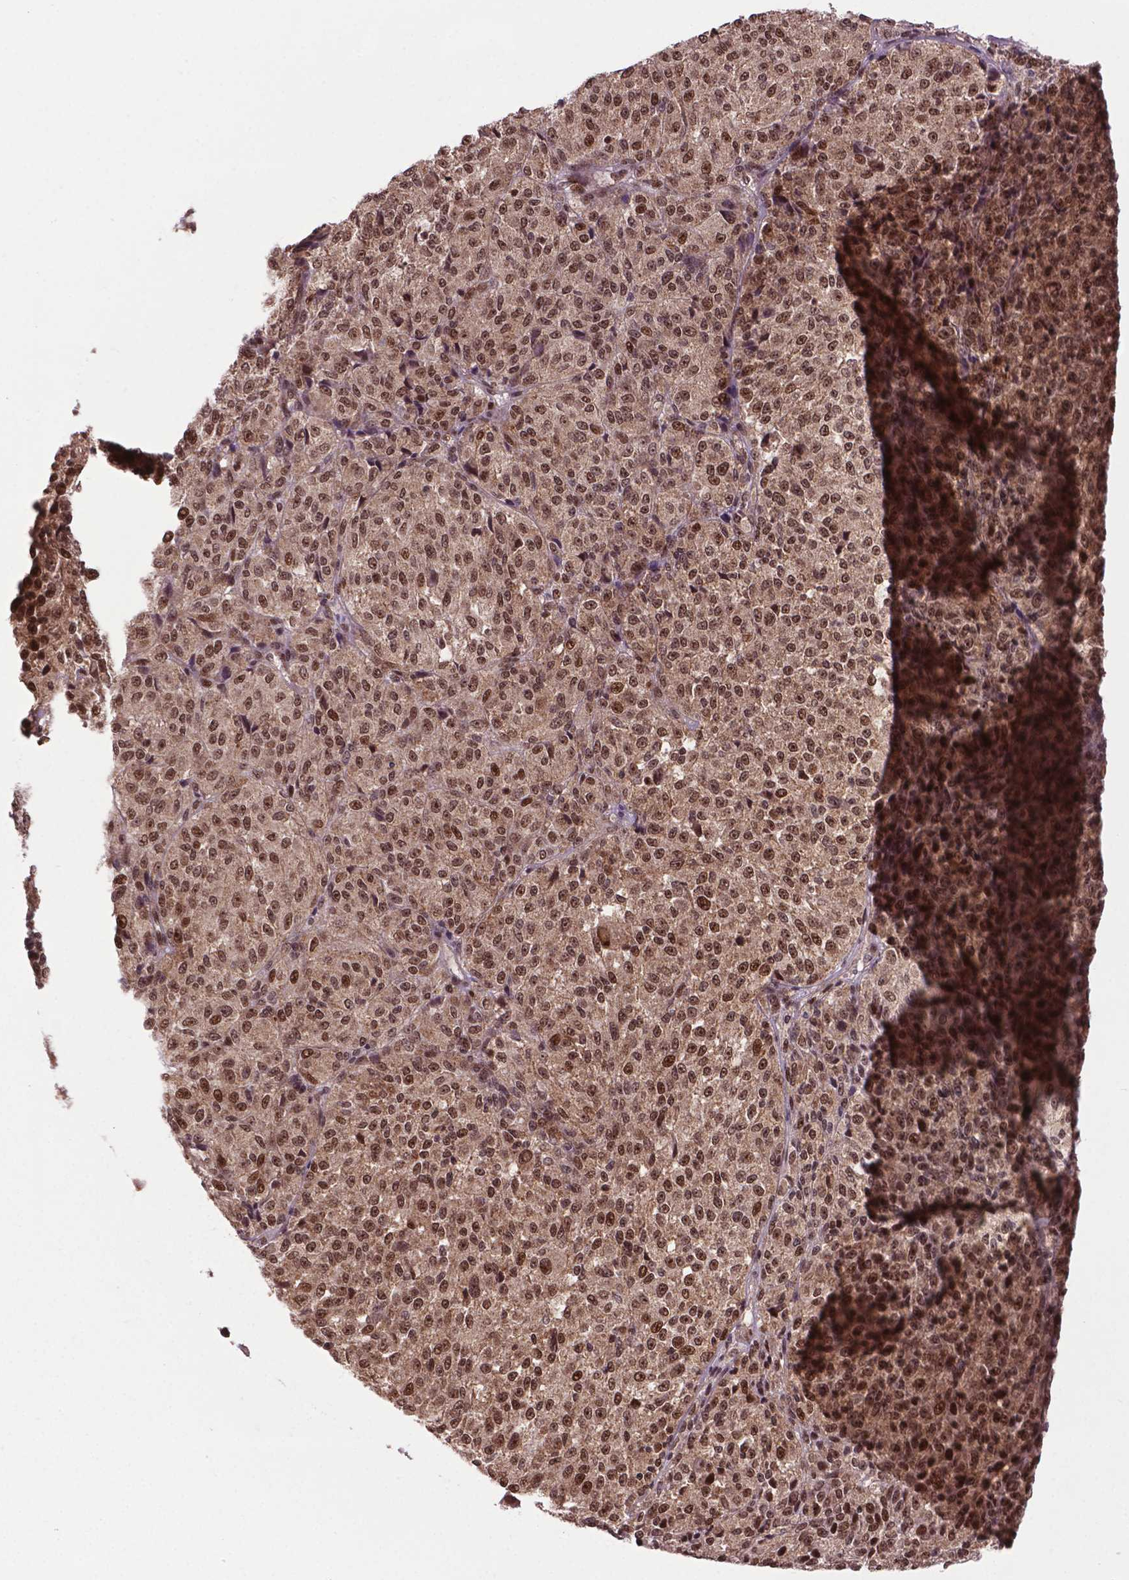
{"staining": {"intensity": "moderate", "quantity": ">75%", "location": "nuclear"}, "tissue": "melanoma", "cell_type": "Tumor cells", "image_type": "cancer", "snomed": [{"axis": "morphology", "description": "Malignant melanoma, Metastatic site"}, {"axis": "topography", "description": "Brain"}], "caption": "Immunohistochemistry photomicrograph of human melanoma stained for a protein (brown), which shows medium levels of moderate nuclear staining in approximately >75% of tumor cells.", "gene": "CSNK2A1", "patient": {"sex": "female", "age": 56}}